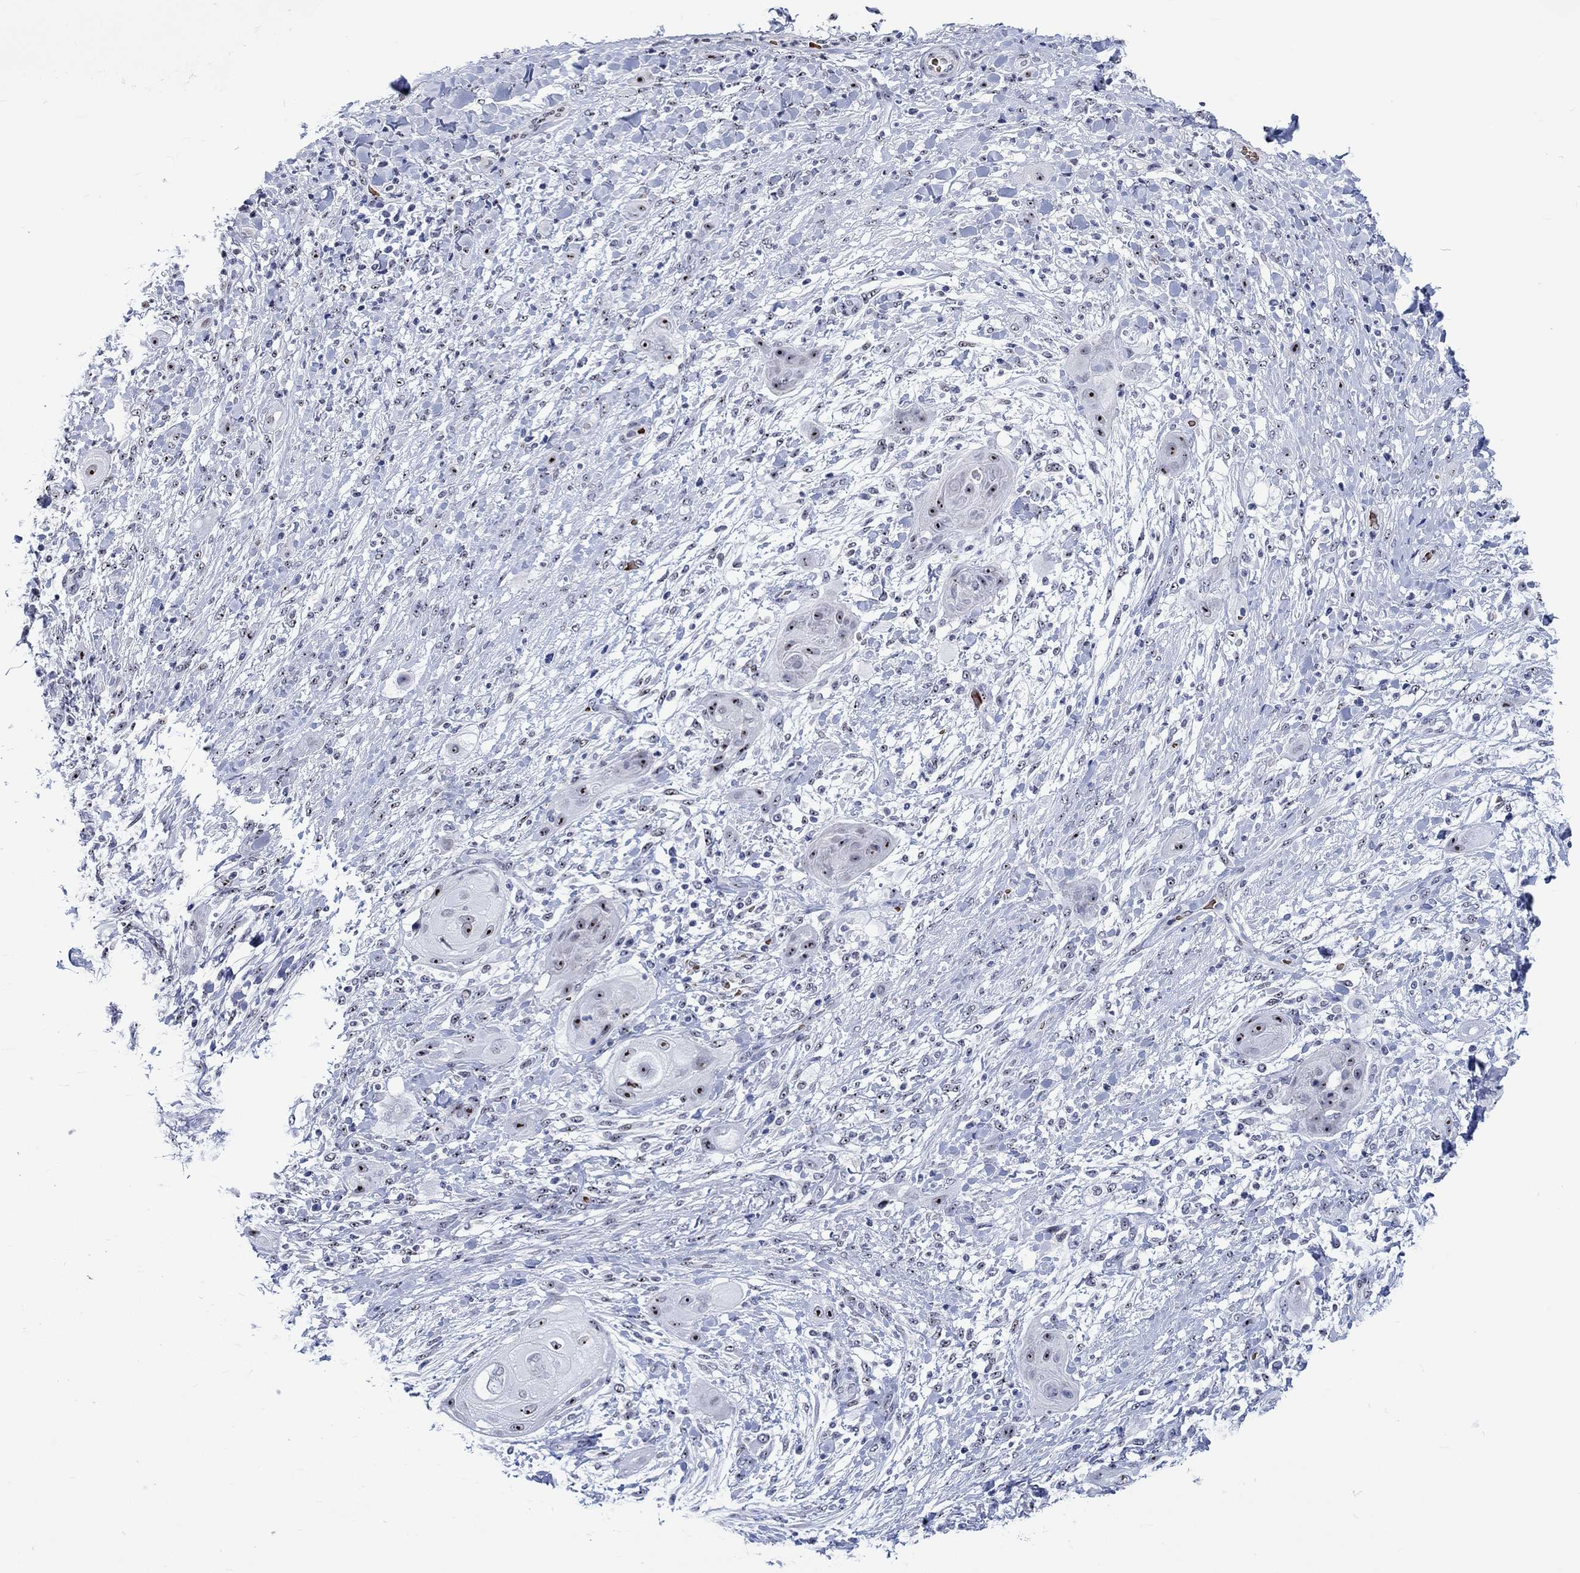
{"staining": {"intensity": "strong", "quantity": "25%-75%", "location": "nuclear"}, "tissue": "skin cancer", "cell_type": "Tumor cells", "image_type": "cancer", "snomed": [{"axis": "morphology", "description": "Squamous cell carcinoma, NOS"}, {"axis": "topography", "description": "Skin"}], "caption": "Immunohistochemistry staining of squamous cell carcinoma (skin), which reveals high levels of strong nuclear expression in about 25%-75% of tumor cells indicating strong nuclear protein positivity. The staining was performed using DAB (3,3'-diaminobenzidine) (brown) for protein detection and nuclei were counterstained in hematoxylin (blue).", "gene": "ZNF446", "patient": {"sex": "male", "age": 62}}